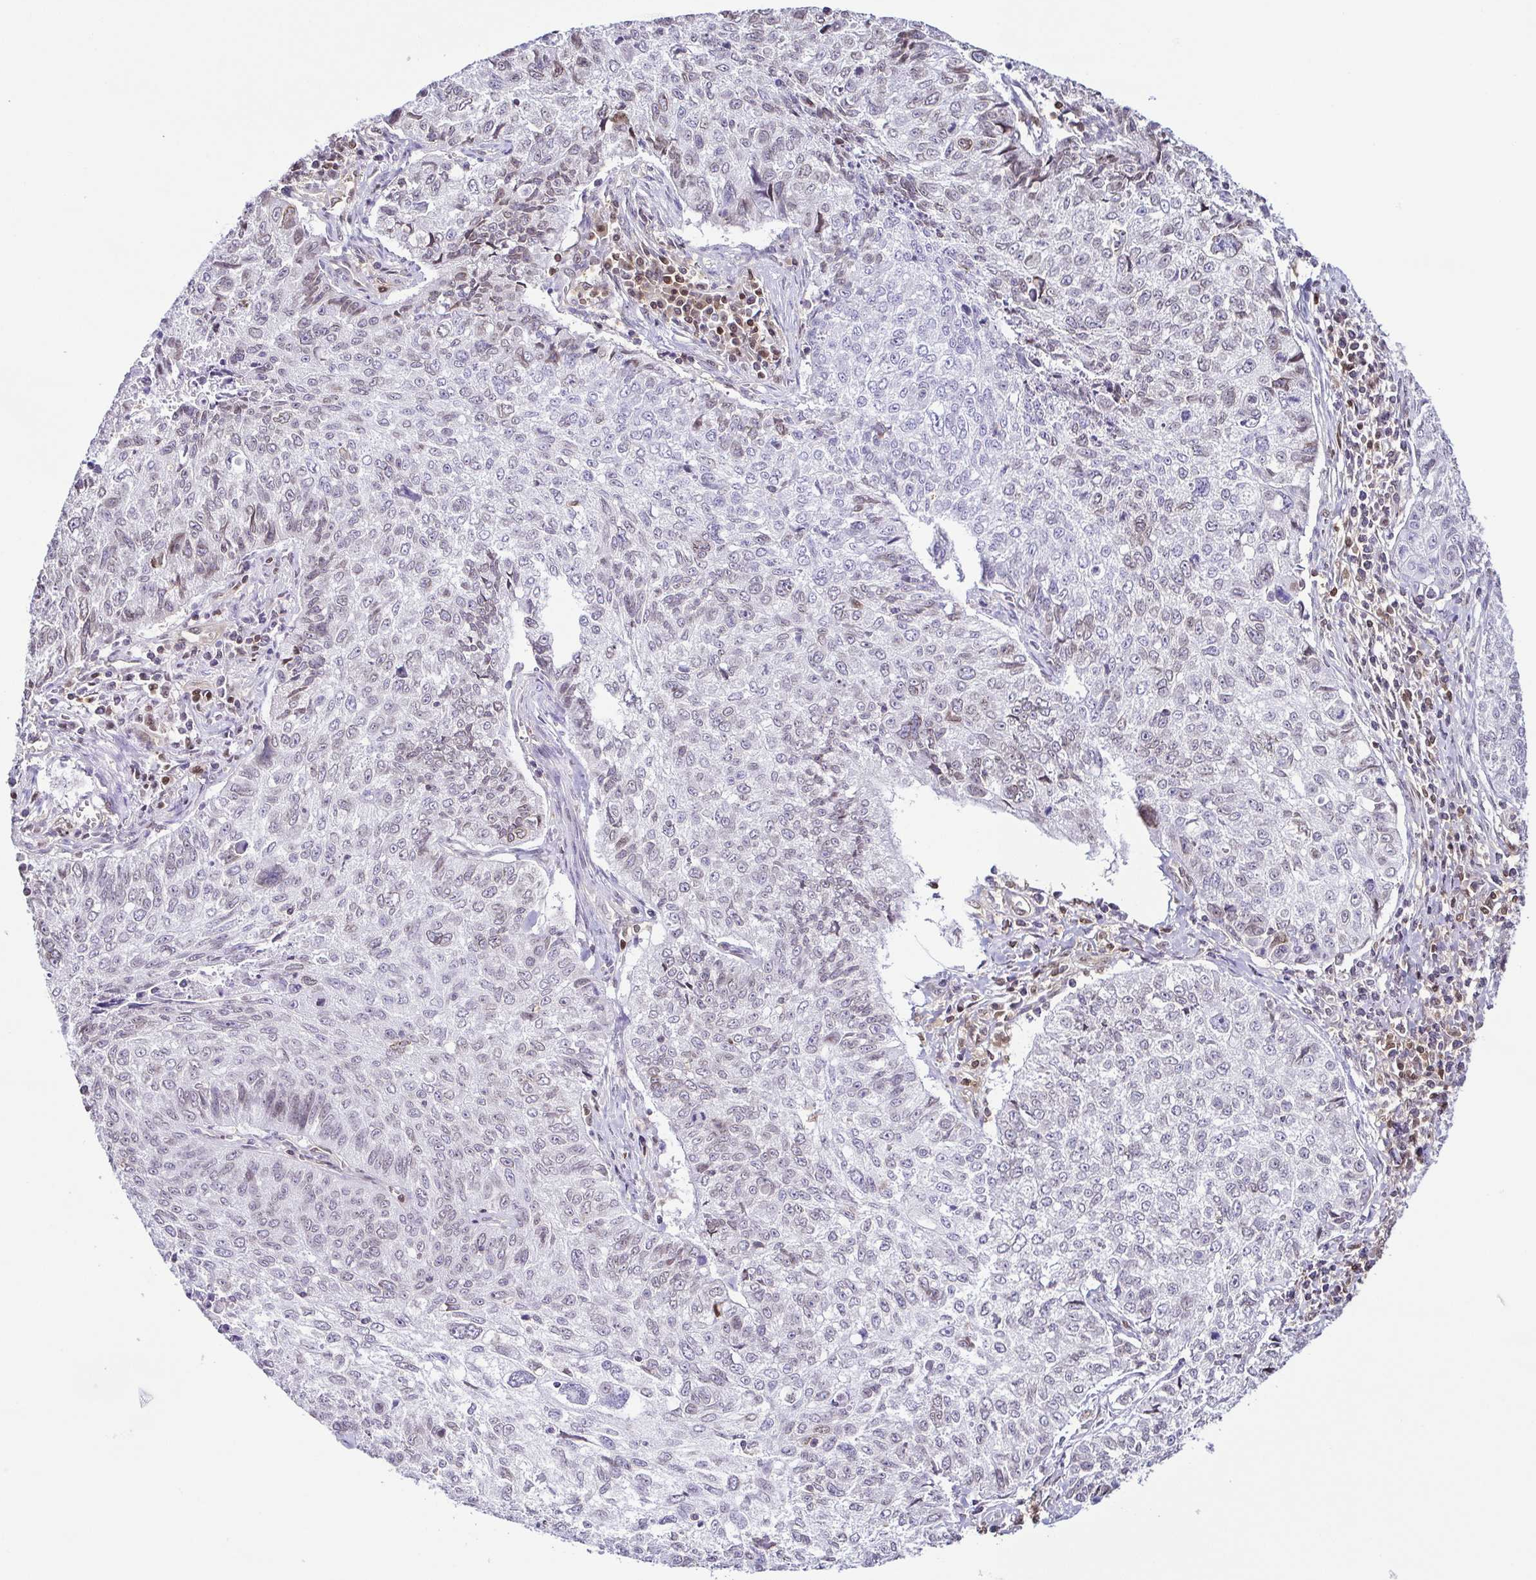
{"staining": {"intensity": "weak", "quantity": "<25%", "location": "nuclear"}, "tissue": "lung cancer", "cell_type": "Tumor cells", "image_type": "cancer", "snomed": [{"axis": "morphology", "description": "Normal morphology"}, {"axis": "morphology", "description": "Aneuploidy"}, {"axis": "morphology", "description": "Squamous cell carcinoma, NOS"}, {"axis": "topography", "description": "Lymph node"}, {"axis": "topography", "description": "Lung"}], "caption": "Tumor cells show no significant staining in lung squamous cell carcinoma.", "gene": "PSMB9", "patient": {"sex": "female", "age": 76}}